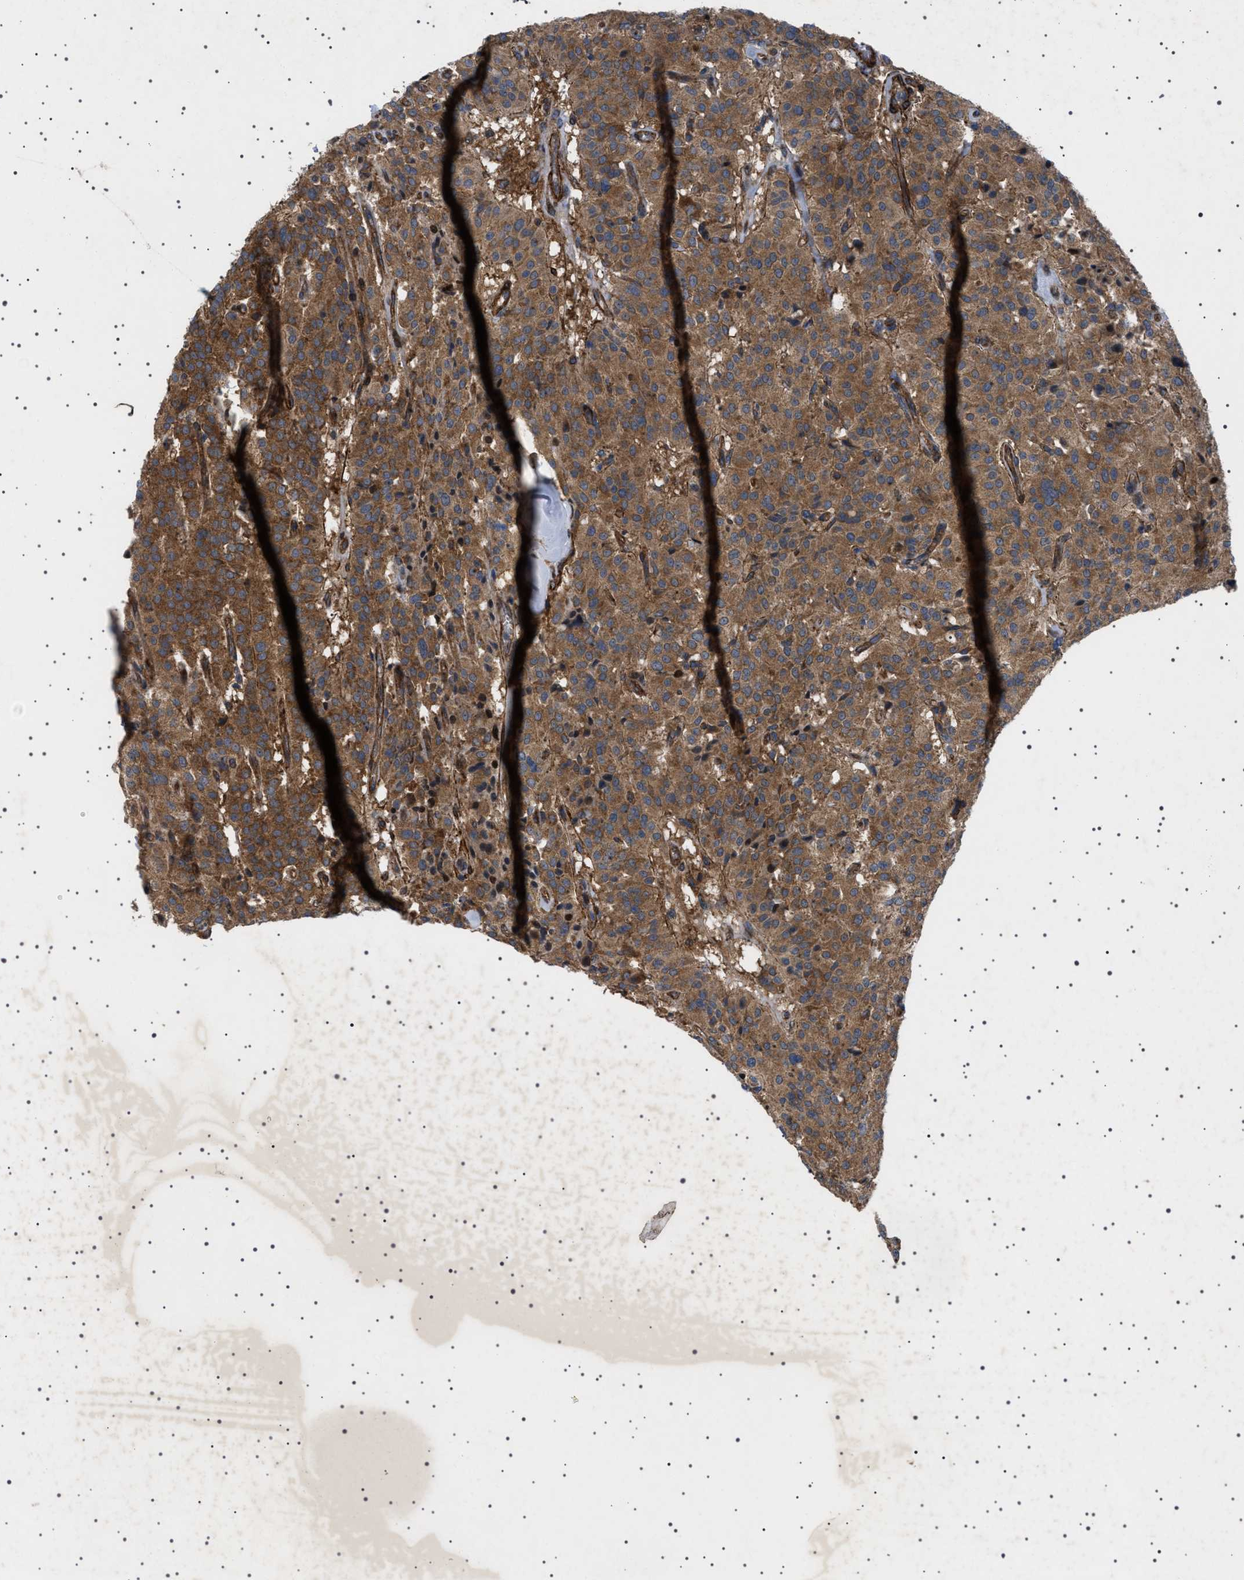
{"staining": {"intensity": "strong", "quantity": ">75%", "location": "cytoplasmic/membranous"}, "tissue": "carcinoid", "cell_type": "Tumor cells", "image_type": "cancer", "snomed": [{"axis": "morphology", "description": "Carcinoid, malignant, NOS"}, {"axis": "topography", "description": "Lung"}], "caption": "This histopathology image displays IHC staining of human carcinoid, with high strong cytoplasmic/membranous staining in about >75% of tumor cells.", "gene": "CCDC186", "patient": {"sex": "male", "age": 30}}